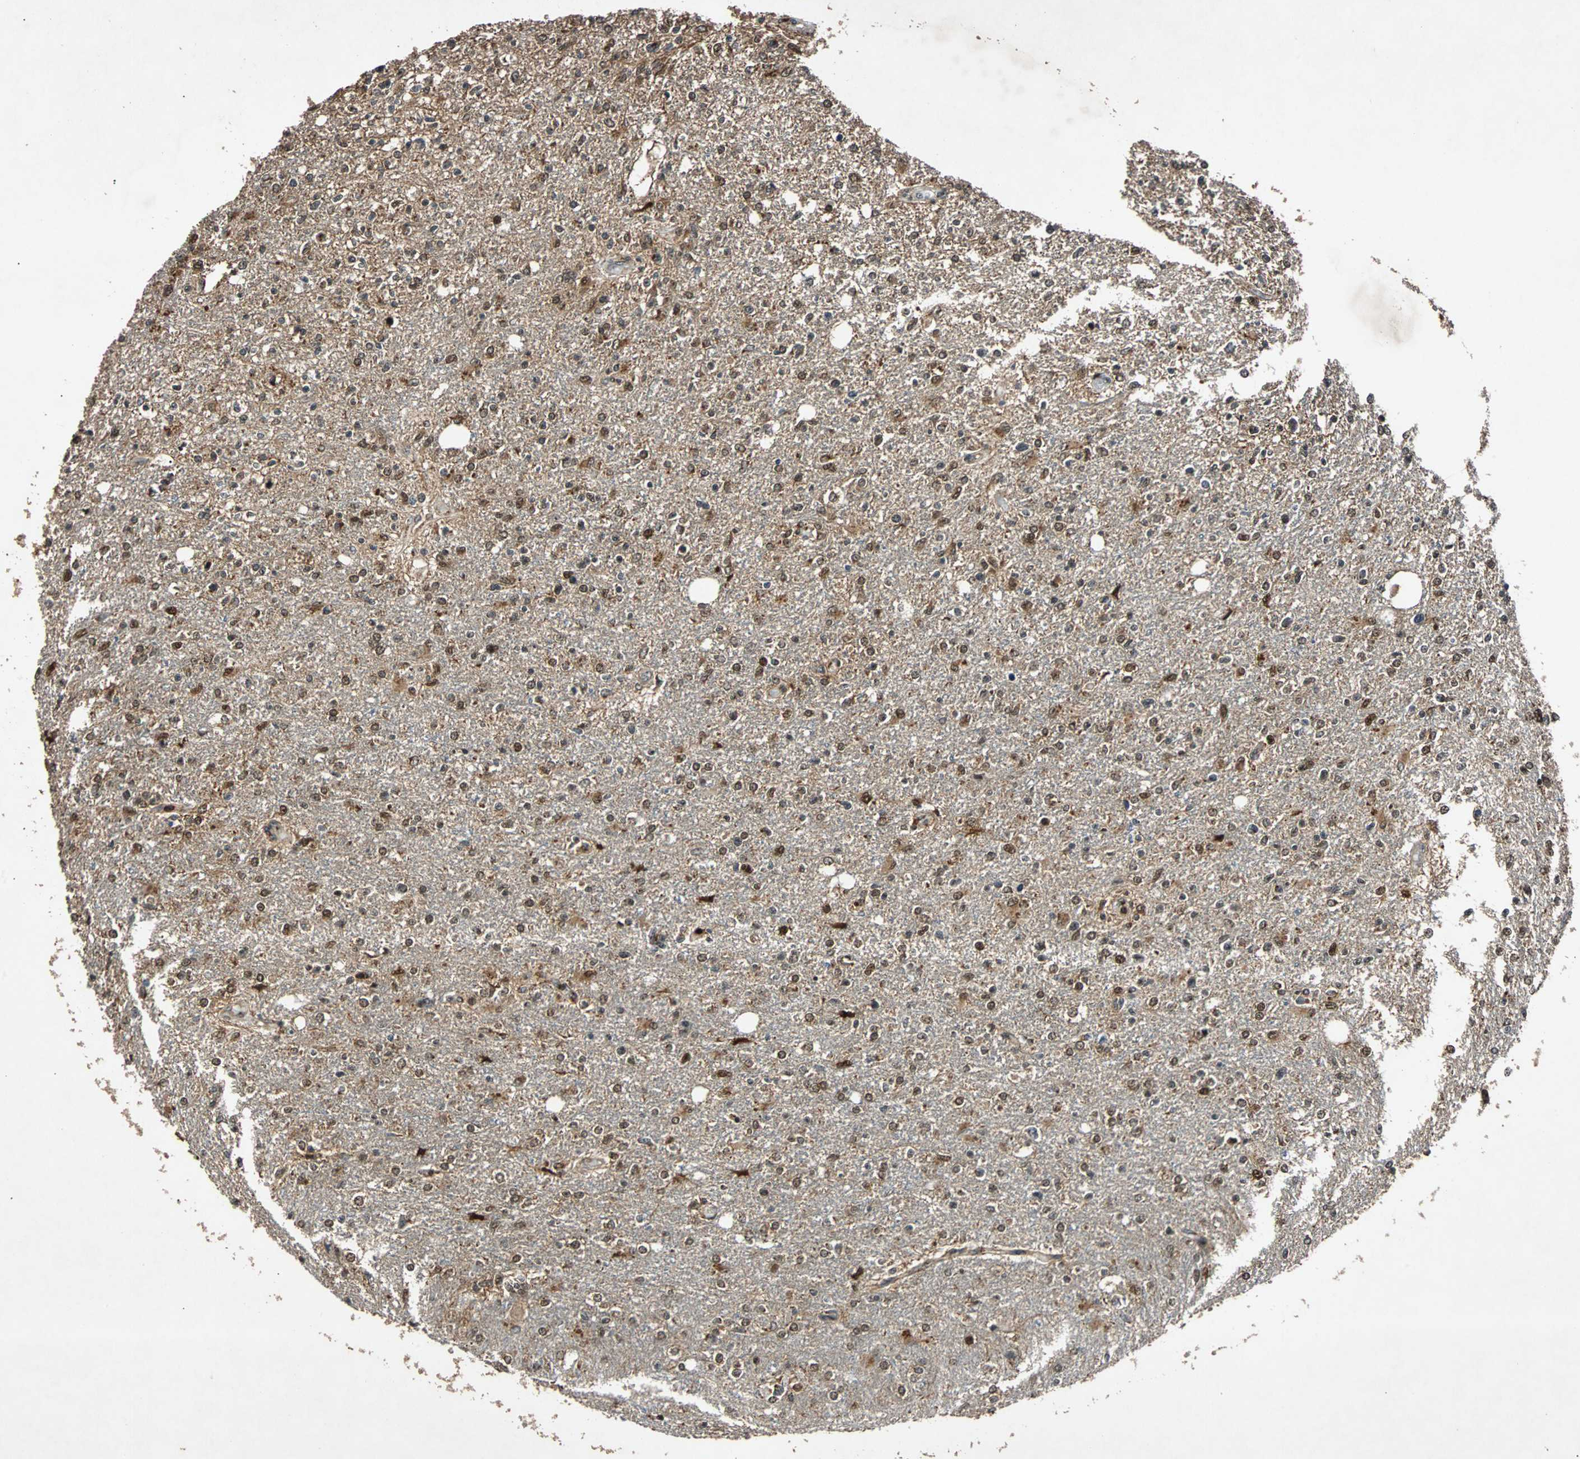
{"staining": {"intensity": "moderate", "quantity": ">75%", "location": "cytoplasmic/membranous,nuclear"}, "tissue": "glioma", "cell_type": "Tumor cells", "image_type": "cancer", "snomed": [{"axis": "morphology", "description": "Glioma, malignant, High grade"}, {"axis": "topography", "description": "Cerebral cortex"}], "caption": "This image demonstrates high-grade glioma (malignant) stained with immunohistochemistry to label a protein in brown. The cytoplasmic/membranous and nuclear of tumor cells show moderate positivity for the protein. Nuclei are counter-stained blue.", "gene": "USP31", "patient": {"sex": "male", "age": 76}}